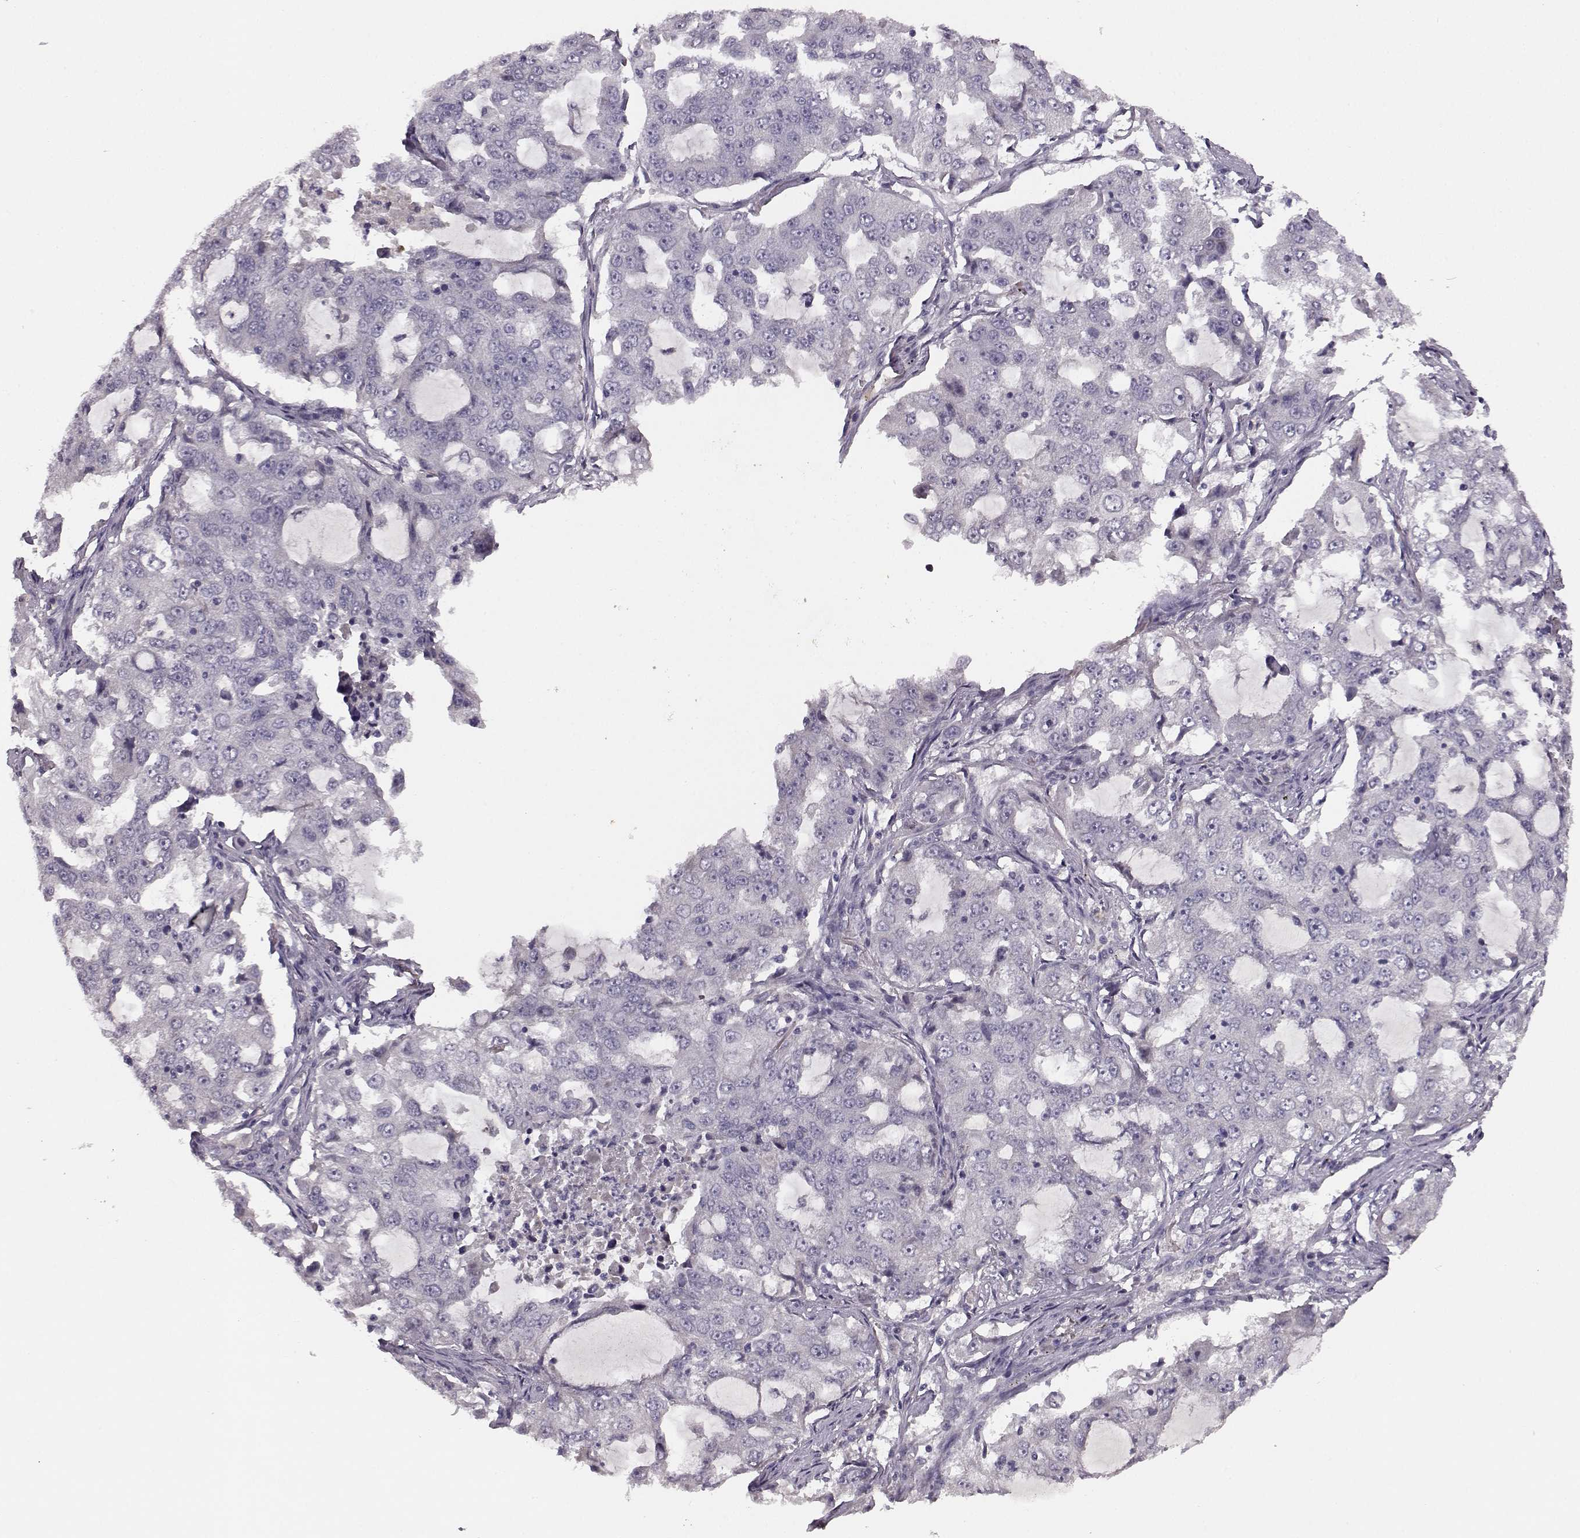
{"staining": {"intensity": "negative", "quantity": "none", "location": "none"}, "tissue": "lung cancer", "cell_type": "Tumor cells", "image_type": "cancer", "snomed": [{"axis": "morphology", "description": "Adenocarcinoma, NOS"}, {"axis": "topography", "description": "Lung"}], "caption": "Tumor cells show no significant protein expression in lung cancer (adenocarcinoma).", "gene": "BFSP2", "patient": {"sex": "female", "age": 61}}